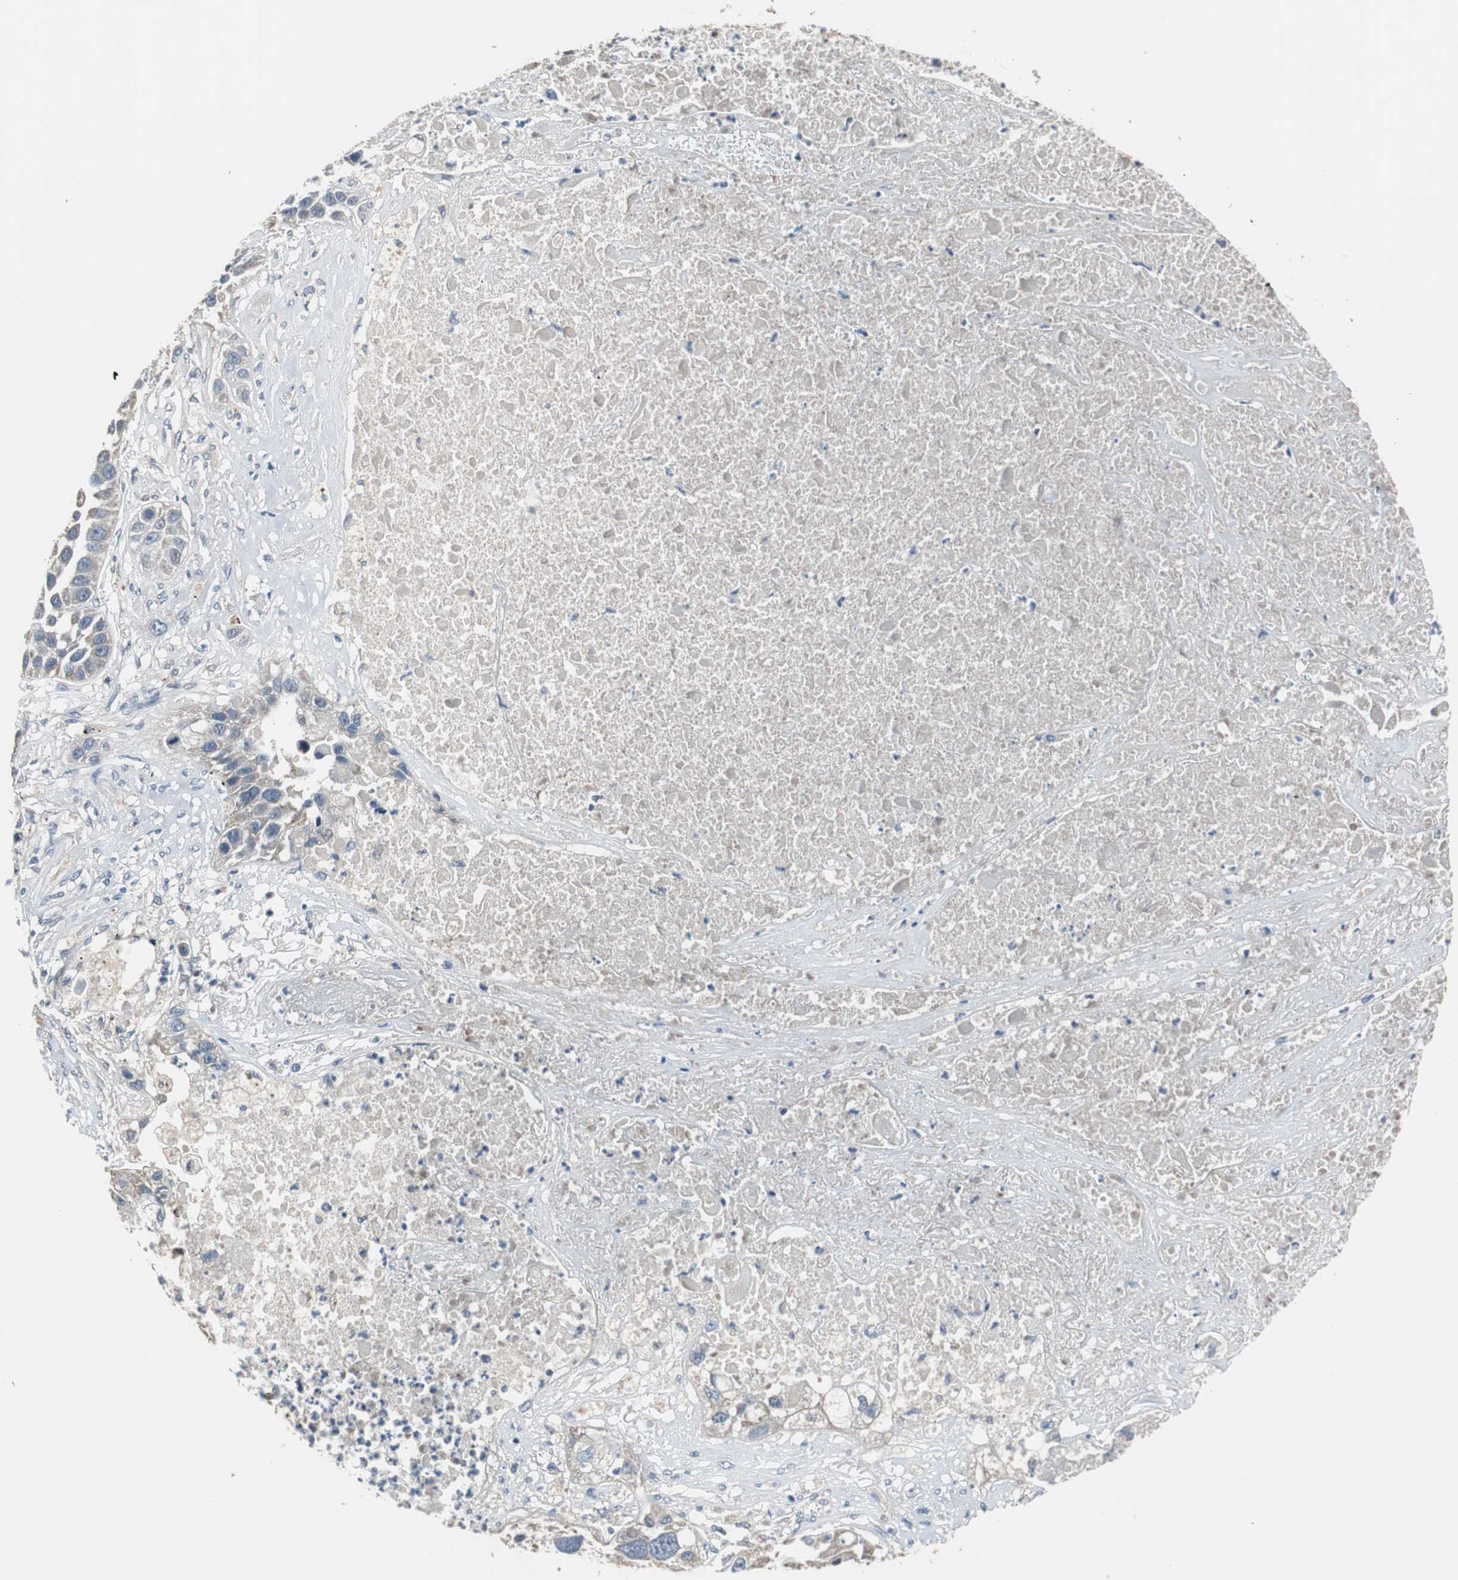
{"staining": {"intensity": "weak", "quantity": "25%-75%", "location": "cytoplasmic/membranous"}, "tissue": "lung cancer", "cell_type": "Tumor cells", "image_type": "cancer", "snomed": [{"axis": "morphology", "description": "Squamous cell carcinoma, NOS"}, {"axis": "topography", "description": "Lung"}], "caption": "This image displays immunohistochemistry (IHC) staining of lung cancer, with low weak cytoplasmic/membranous staining in about 25%-75% of tumor cells.", "gene": "MYT1", "patient": {"sex": "male", "age": 71}}